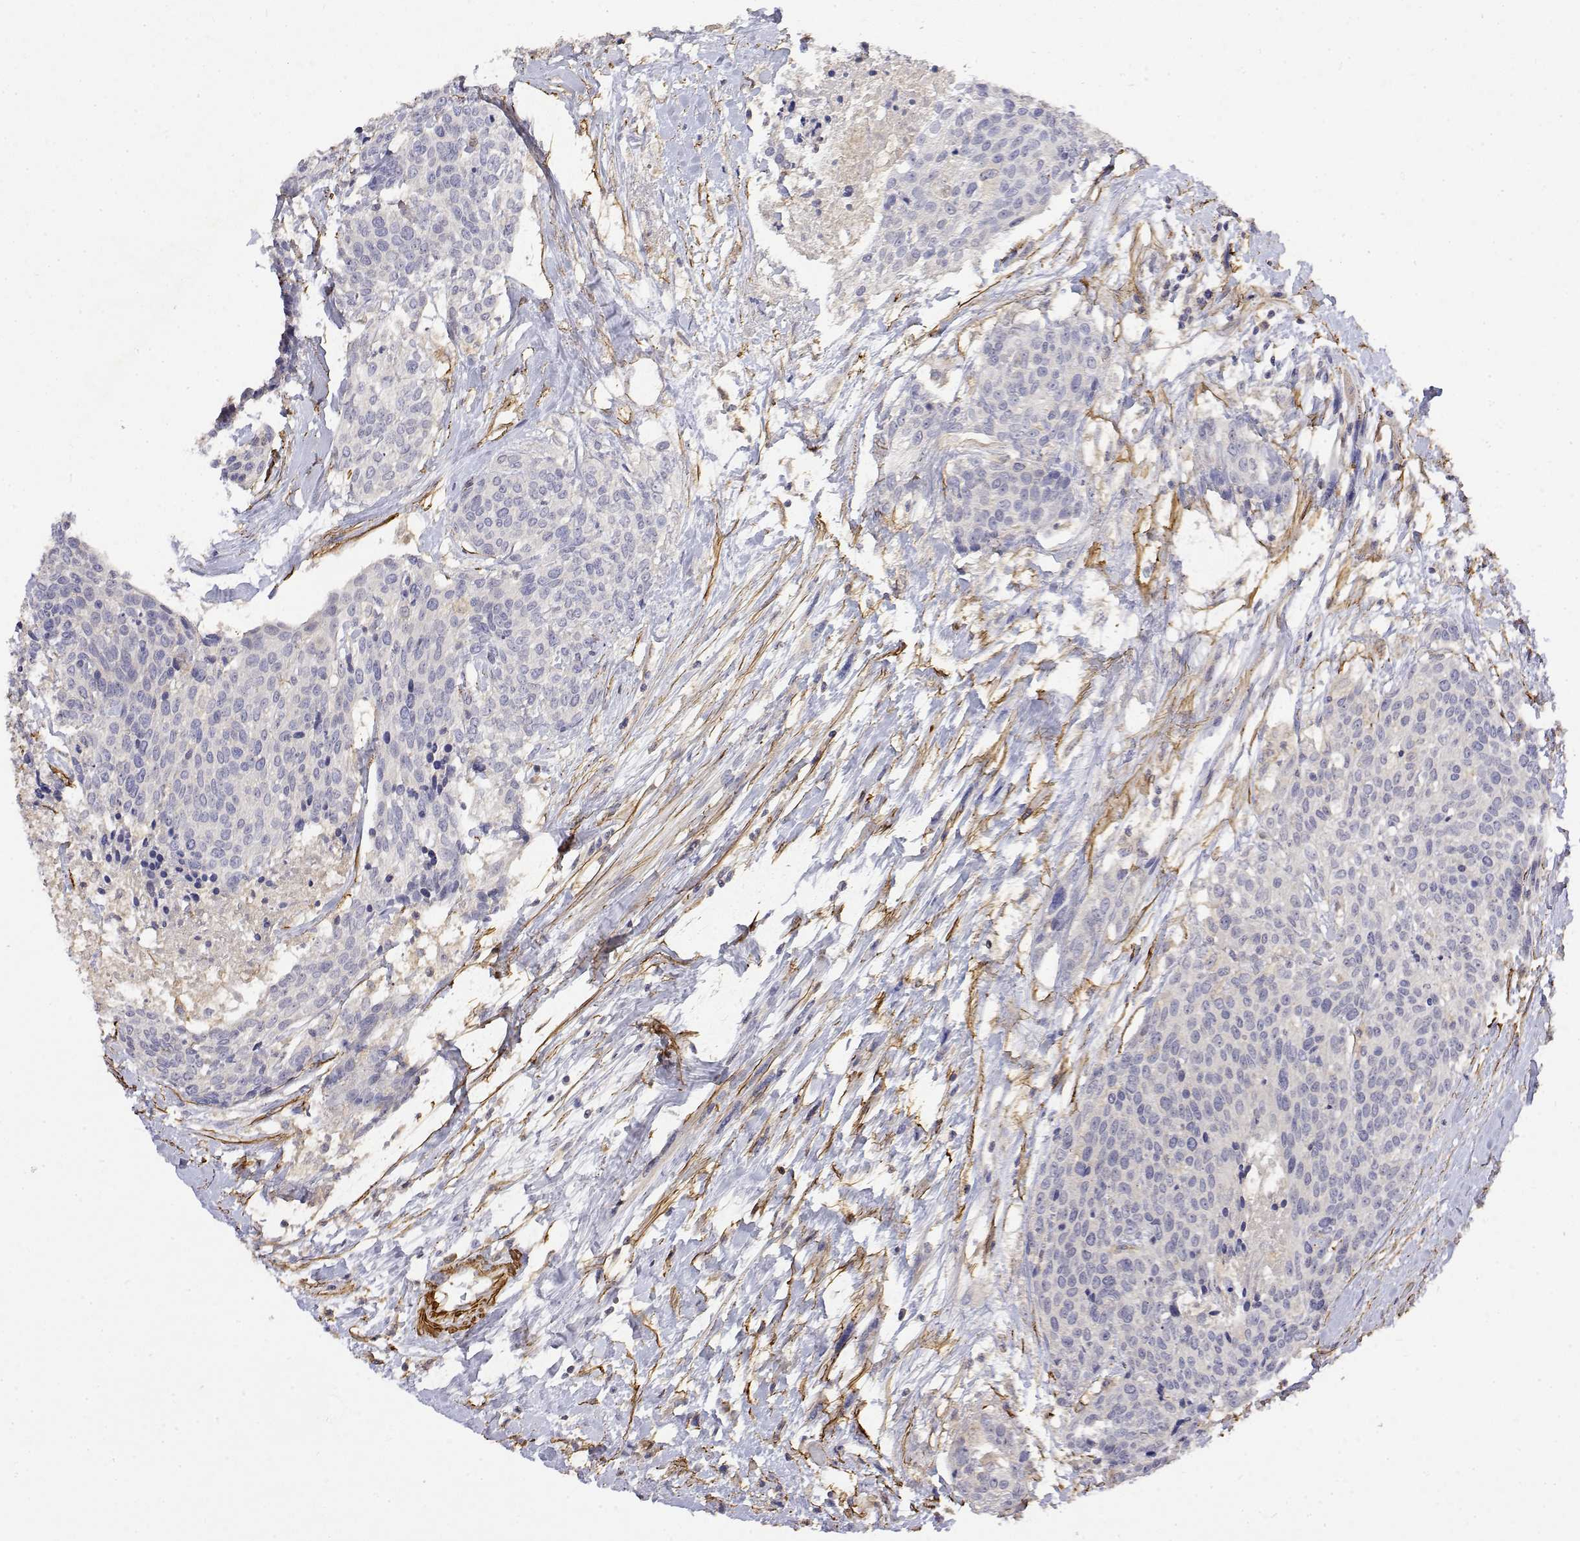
{"staining": {"intensity": "negative", "quantity": "none", "location": "none"}, "tissue": "head and neck cancer", "cell_type": "Tumor cells", "image_type": "cancer", "snomed": [{"axis": "morphology", "description": "Squamous cell carcinoma, NOS"}, {"axis": "topography", "description": "Oral tissue"}, {"axis": "topography", "description": "Head-Neck"}], "caption": "The immunohistochemistry (IHC) micrograph has no significant positivity in tumor cells of squamous cell carcinoma (head and neck) tissue.", "gene": "SOWAHD", "patient": {"sex": "male", "age": 64}}